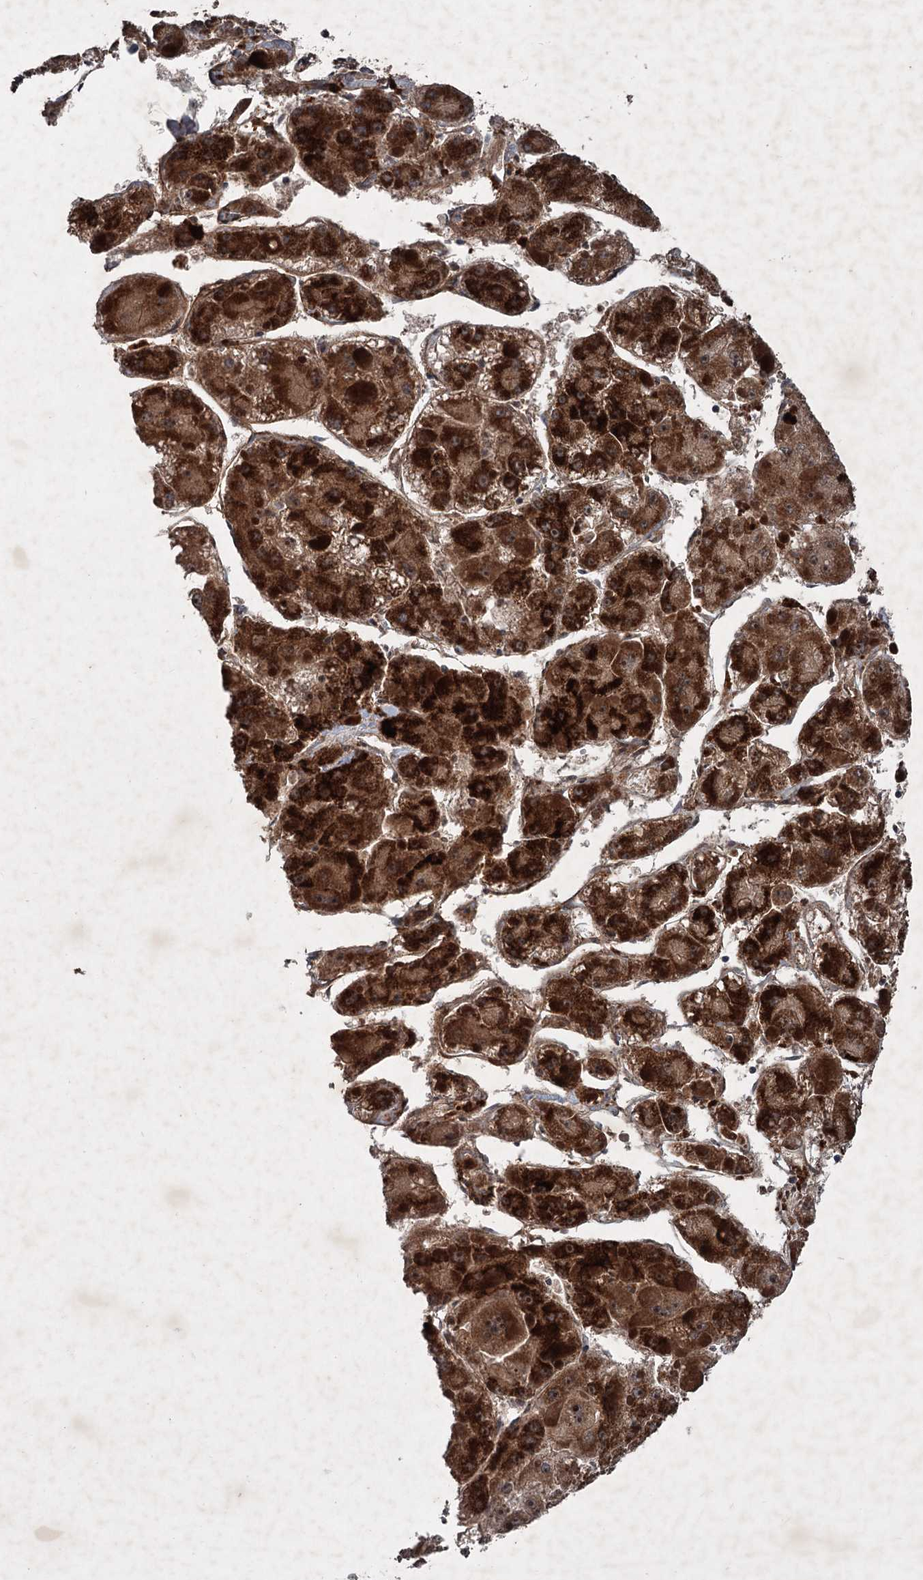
{"staining": {"intensity": "strong", "quantity": ">75%", "location": "cytoplasmic/membranous"}, "tissue": "liver cancer", "cell_type": "Tumor cells", "image_type": "cancer", "snomed": [{"axis": "morphology", "description": "Carcinoma, Hepatocellular, NOS"}, {"axis": "topography", "description": "Liver"}], "caption": "Brown immunohistochemical staining in liver hepatocellular carcinoma exhibits strong cytoplasmic/membranous positivity in about >75% of tumor cells.", "gene": "ALAS1", "patient": {"sex": "female", "age": 73}}